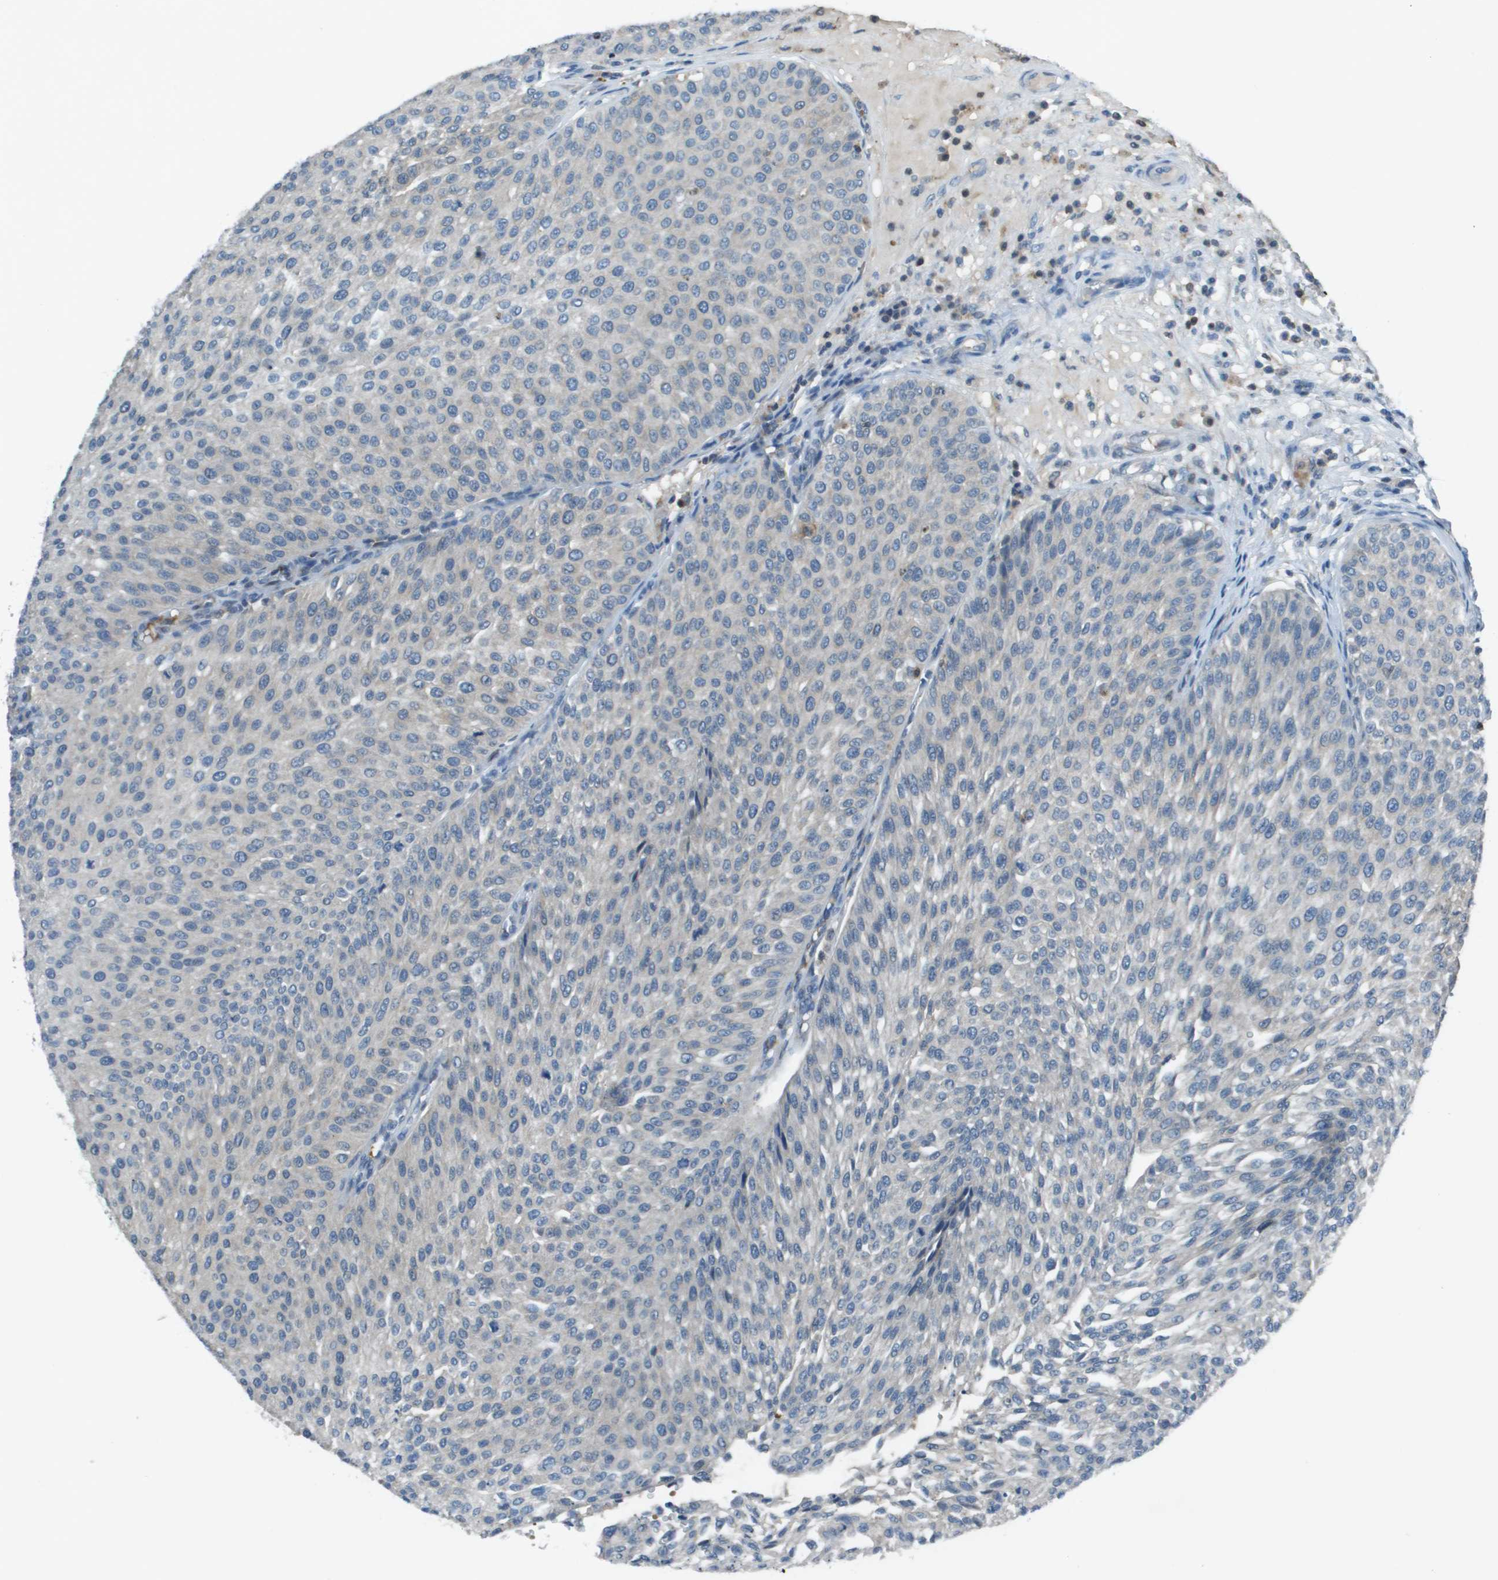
{"staining": {"intensity": "negative", "quantity": "none", "location": "none"}, "tissue": "urothelial cancer", "cell_type": "Tumor cells", "image_type": "cancer", "snomed": [{"axis": "morphology", "description": "Urothelial carcinoma, Low grade"}, {"axis": "topography", "description": "Smooth muscle"}, {"axis": "topography", "description": "Urinary bladder"}], "caption": "Micrograph shows no significant protein staining in tumor cells of urothelial cancer. (Brightfield microscopy of DAB (3,3'-diaminobenzidine) IHC at high magnification).", "gene": "CAMK4", "patient": {"sex": "male", "age": 60}}